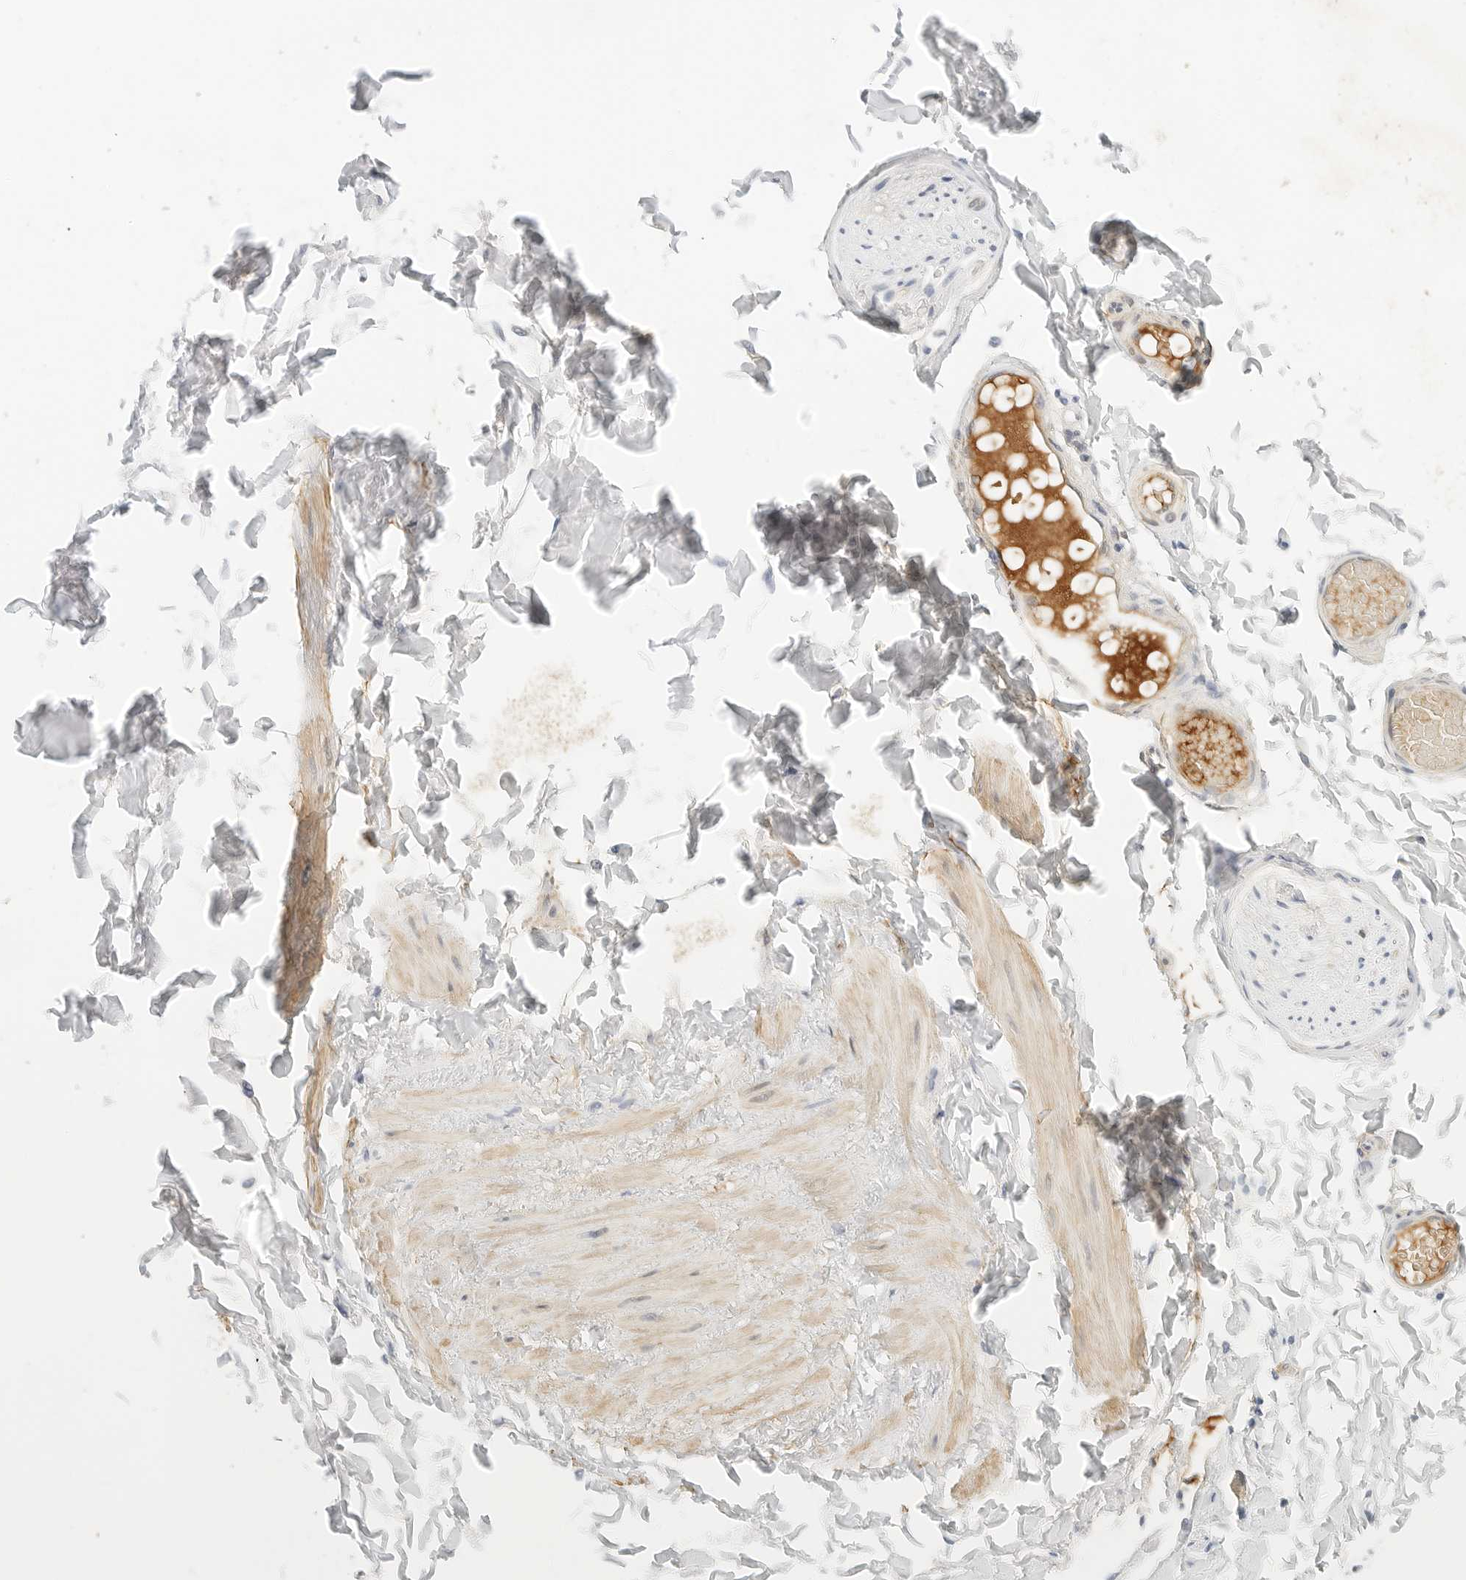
{"staining": {"intensity": "negative", "quantity": "none", "location": "none"}, "tissue": "adipose tissue", "cell_type": "Adipocytes", "image_type": "normal", "snomed": [{"axis": "morphology", "description": "Normal tissue, NOS"}, {"axis": "topography", "description": "Adipose tissue"}, {"axis": "topography", "description": "Vascular tissue"}, {"axis": "topography", "description": "Peripheral nerve tissue"}], "caption": "Immunohistochemistry micrograph of normal adipose tissue: human adipose tissue stained with DAB (3,3'-diaminobenzidine) reveals no significant protein expression in adipocytes.", "gene": "PKDCC", "patient": {"sex": "male", "age": 25}}